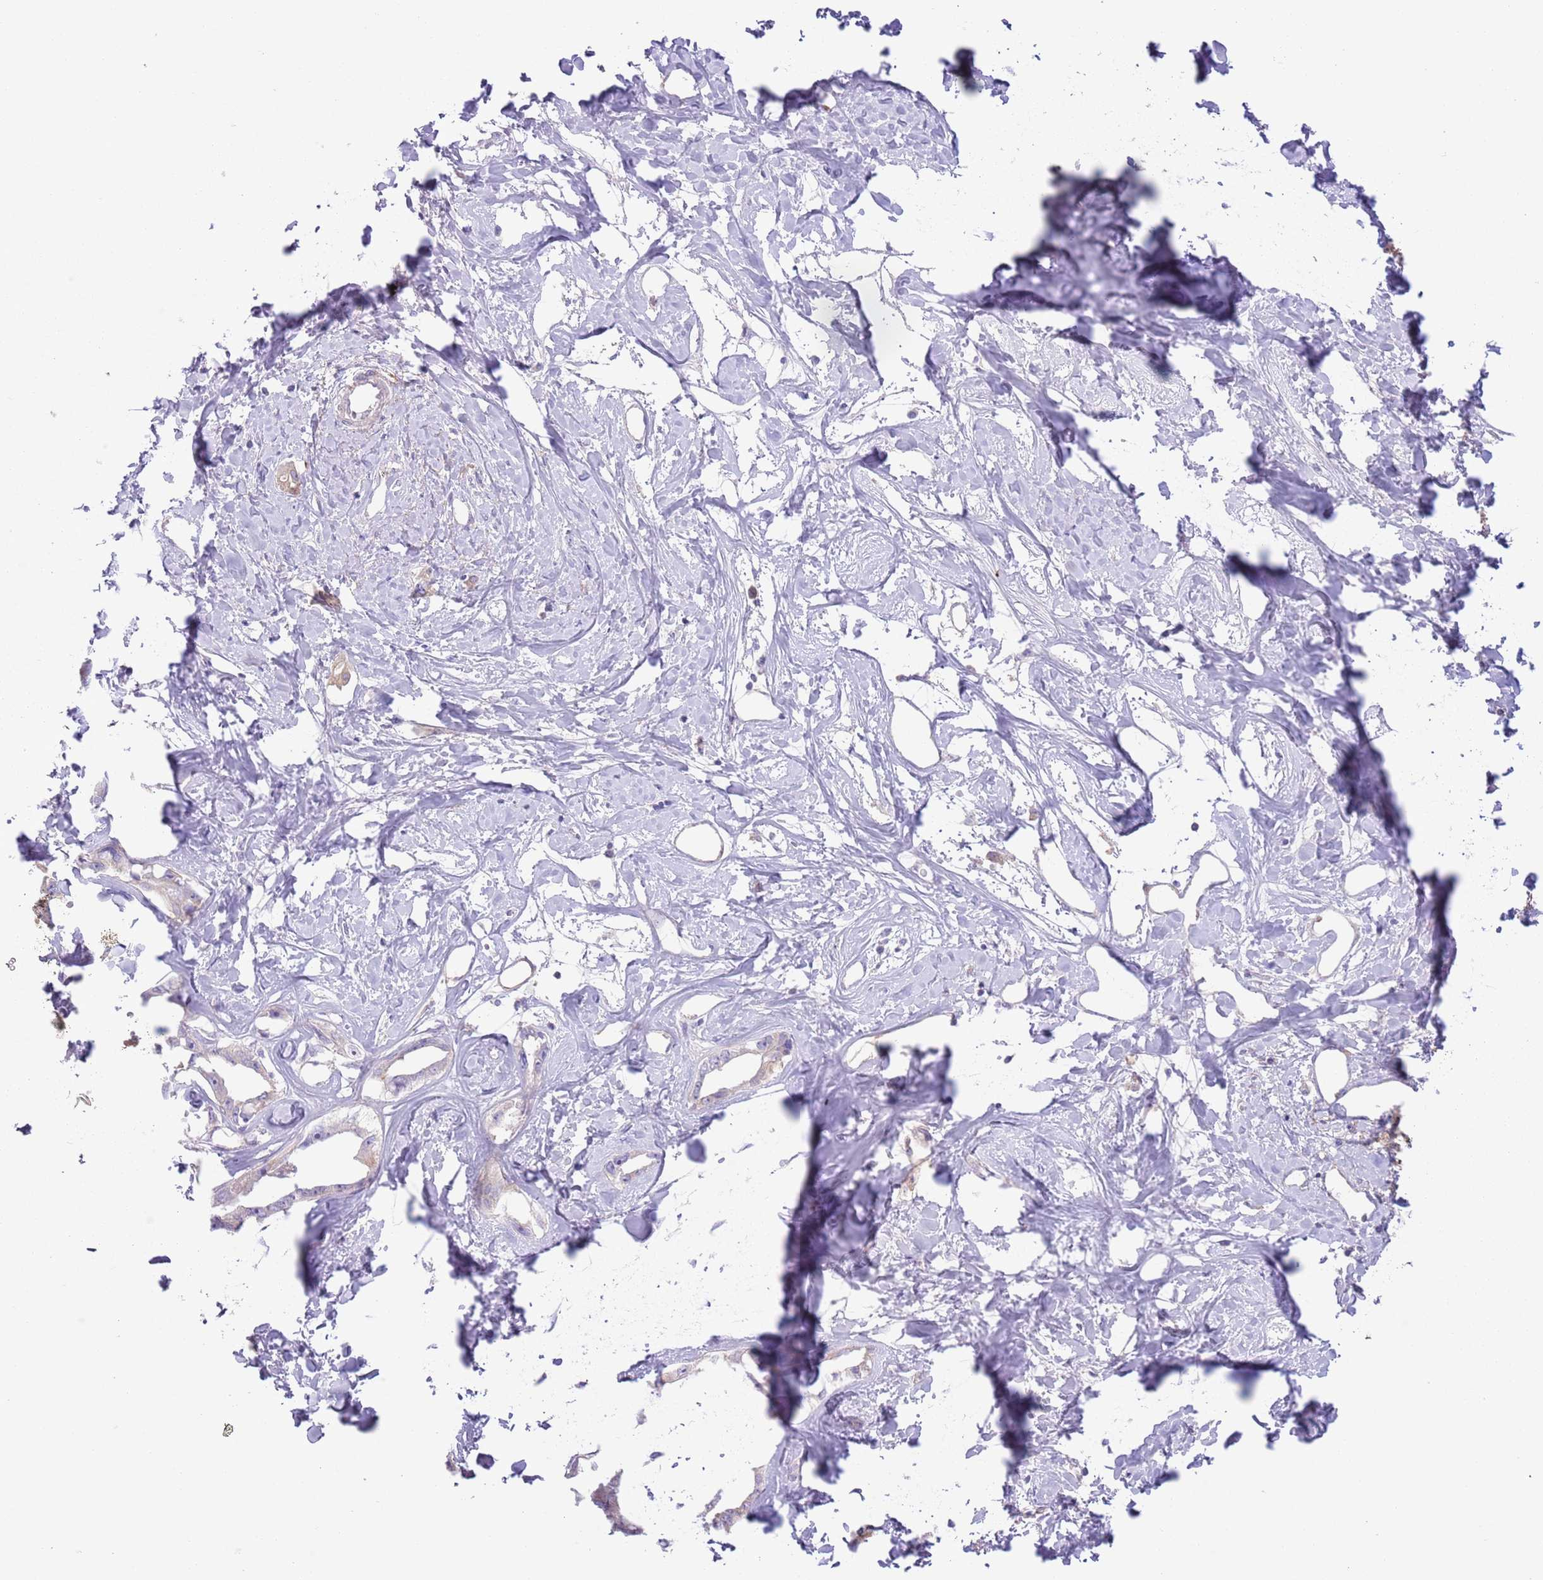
{"staining": {"intensity": "negative", "quantity": "none", "location": "none"}, "tissue": "liver cancer", "cell_type": "Tumor cells", "image_type": "cancer", "snomed": [{"axis": "morphology", "description": "Cholangiocarcinoma"}, {"axis": "topography", "description": "Liver"}], "caption": "An immunohistochemistry (IHC) photomicrograph of liver cancer (cholangiocarcinoma) is shown. There is no staining in tumor cells of liver cancer (cholangiocarcinoma).", "gene": "CFH", "patient": {"sex": "male", "age": 59}}